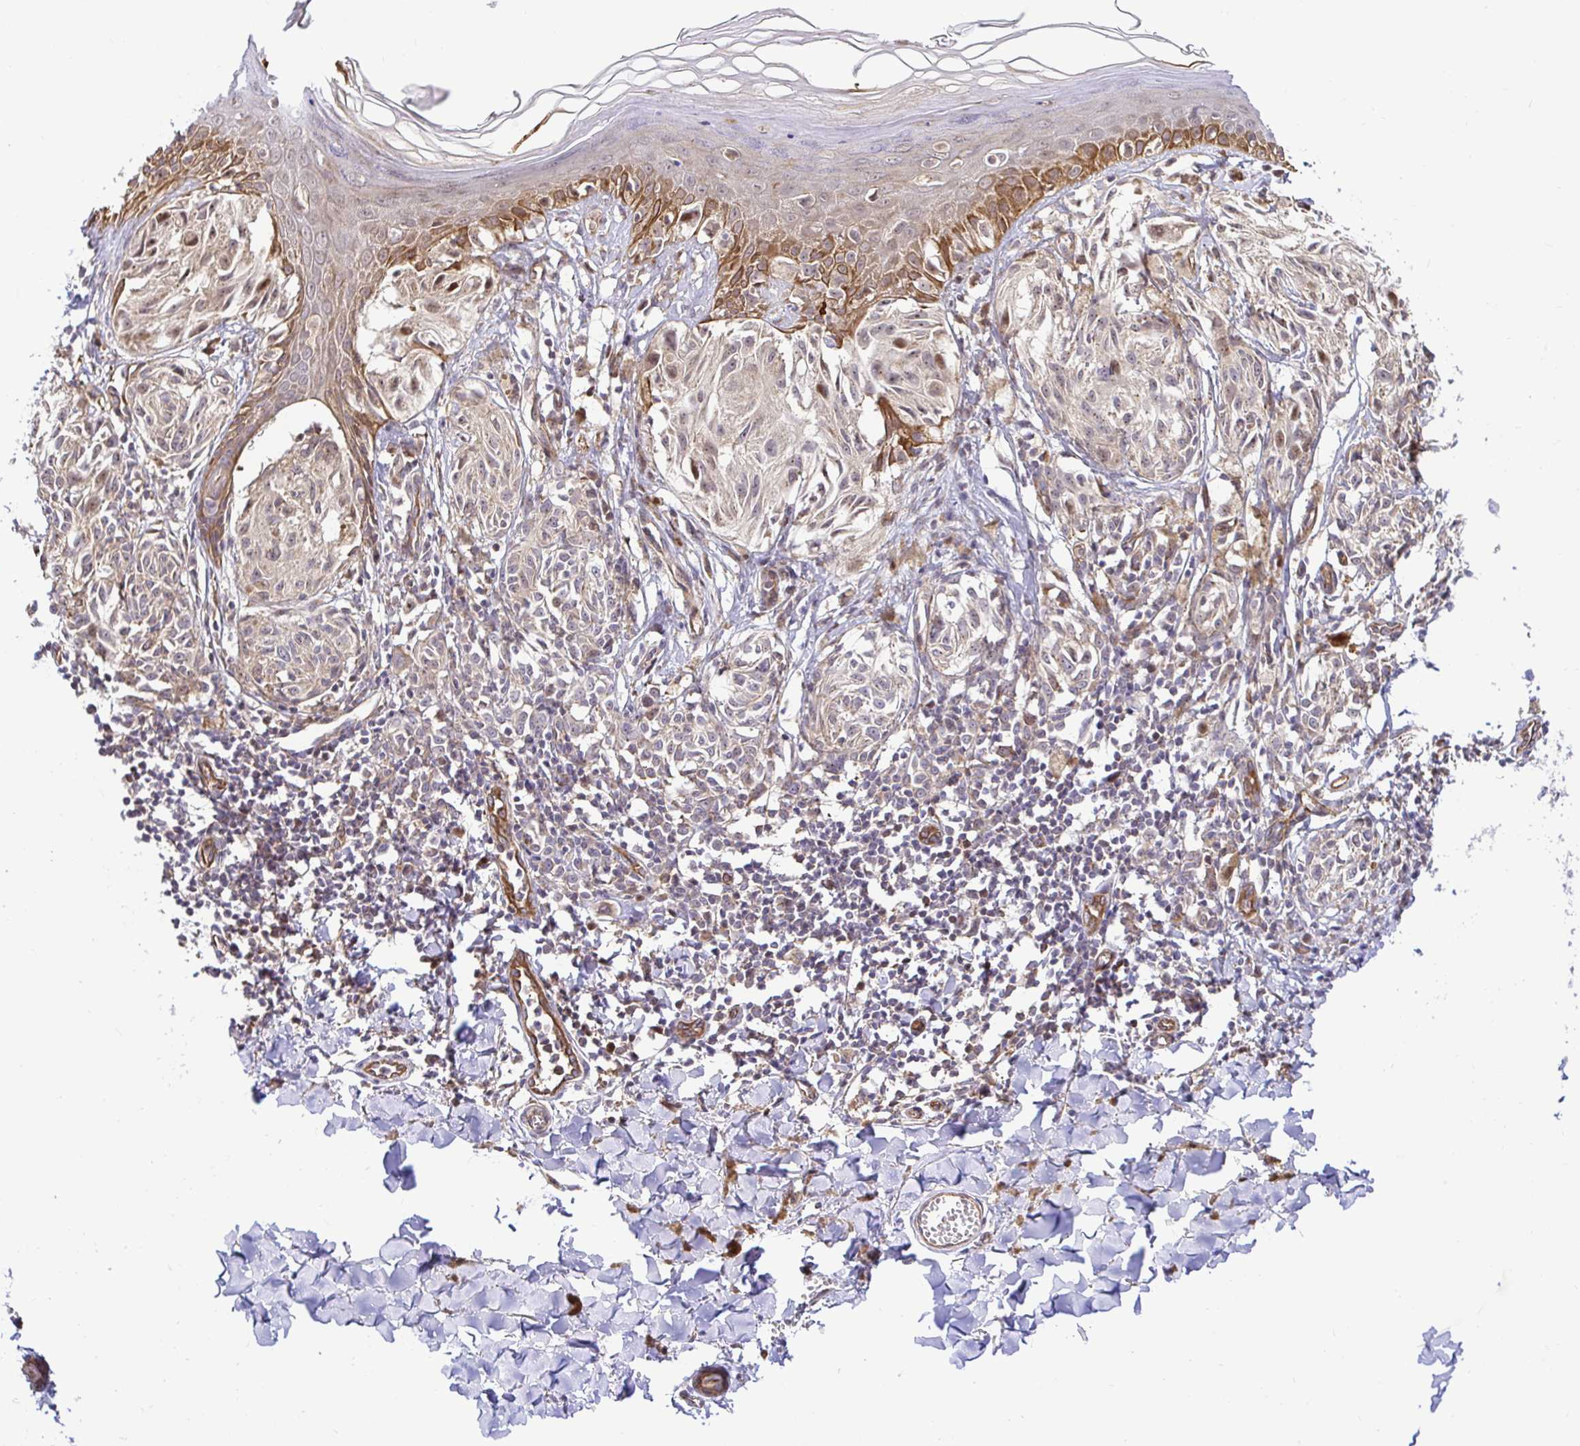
{"staining": {"intensity": "weak", "quantity": "<25%", "location": "cytoplasmic/membranous"}, "tissue": "melanoma", "cell_type": "Tumor cells", "image_type": "cancer", "snomed": [{"axis": "morphology", "description": "Malignant melanoma, NOS"}, {"axis": "topography", "description": "Skin"}], "caption": "Malignant melanoma was stained to show a protein in brown. There is no significant expression in tumor cells.", "gene": "TRIM55", "patient": {"sex": "female", "age": 38}}